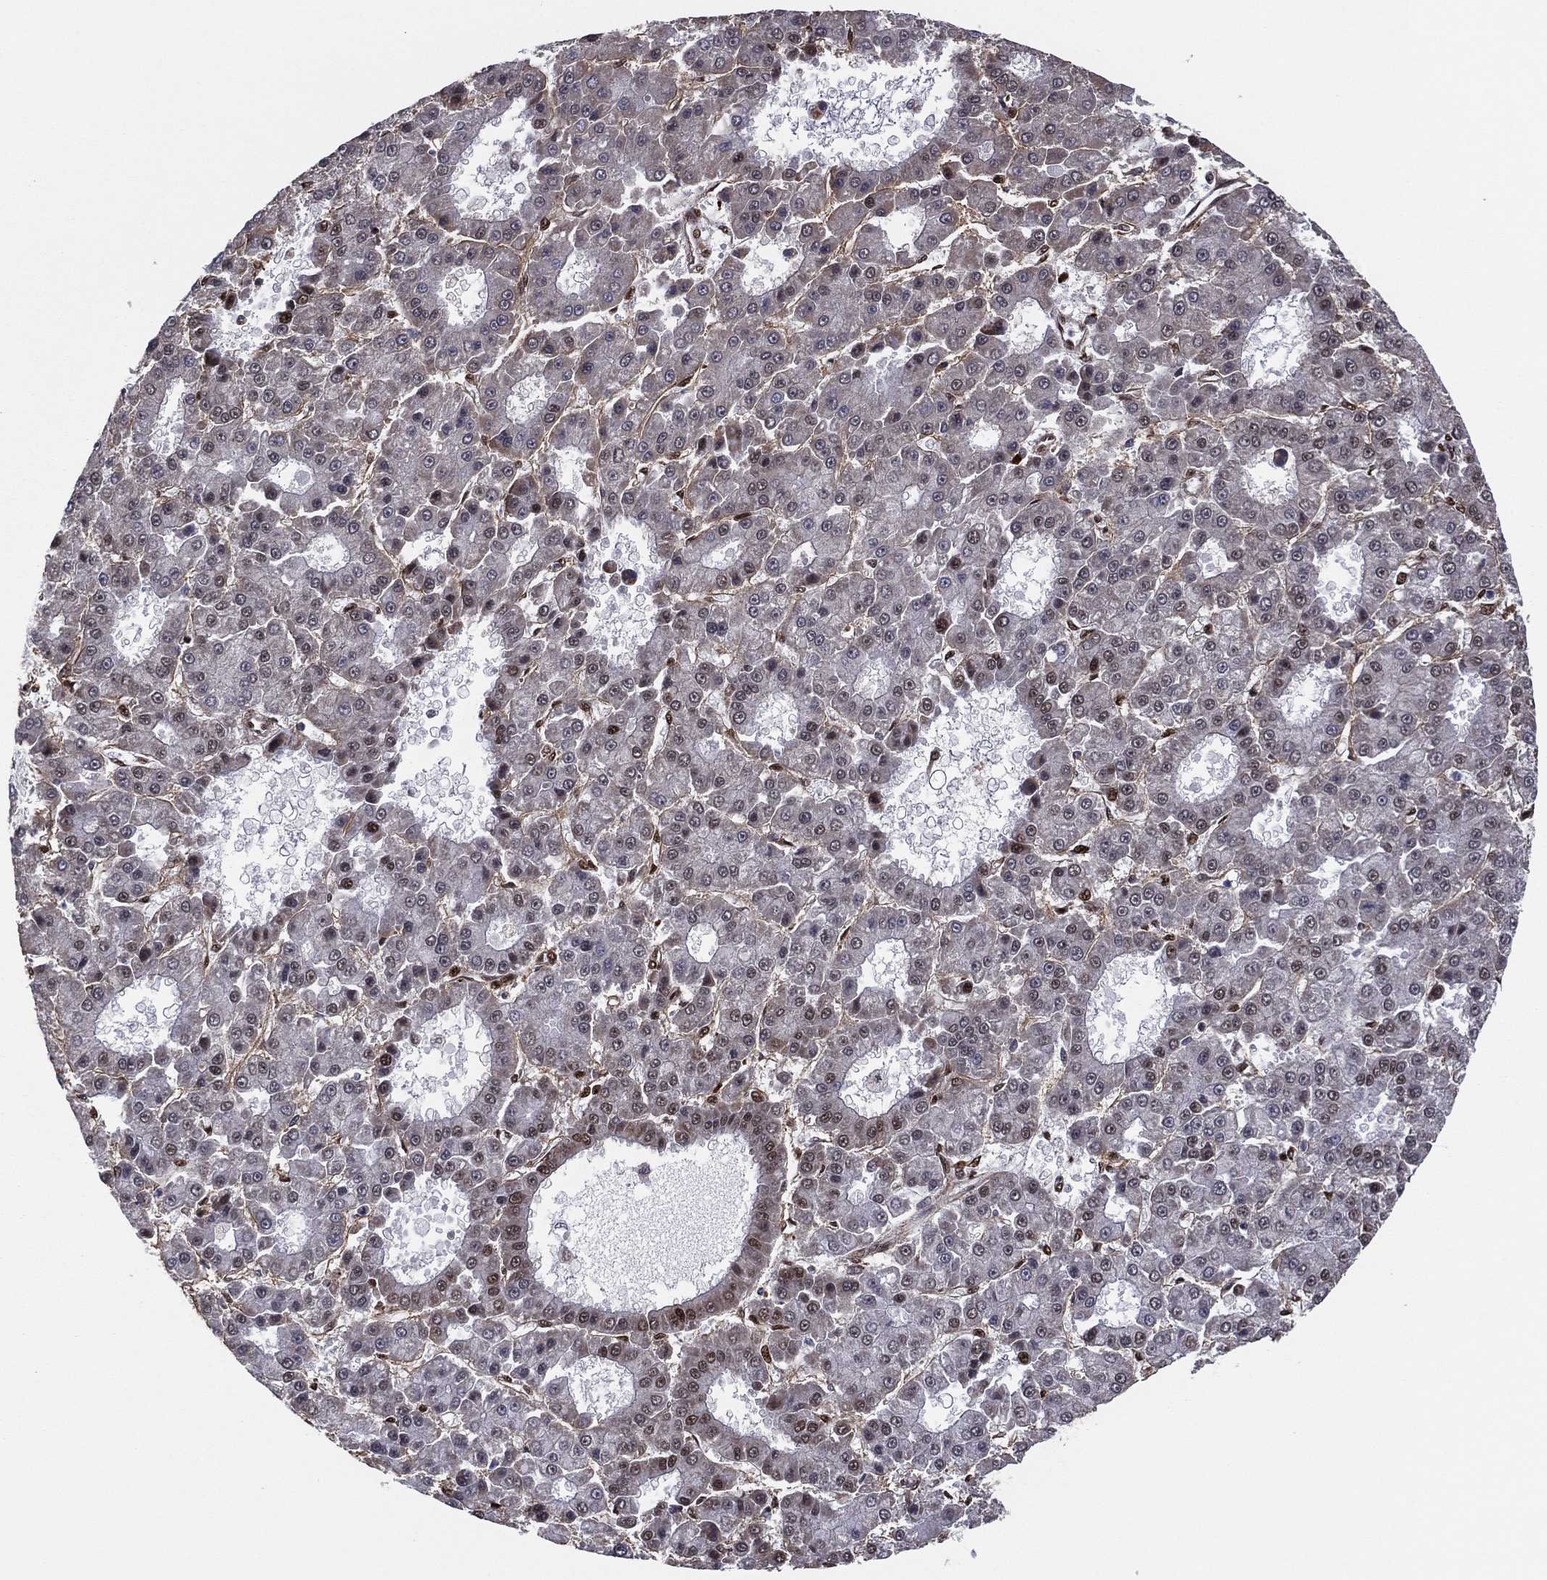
{"staining": {"intensity": "moderate", "quantity": "25%-75%", "location": "nuclear"}, "tissue": "liver cancer", "cell_type": "Tumor cells", "image_type": "cancer", "snomed": [{"axis": "morphology", "description": "Carcinoma, Hepatocellular, NOS"}, {"axis": "topography", "description": "Liver"}], "caption": "Liver hepatocellular carcinoma stained with a brown dye displays moderate nuclear positive expression in about 25%-75% of tumor cells.", "gene": "TP53BP1", "patient": {"sex": "male", "age": 70}}